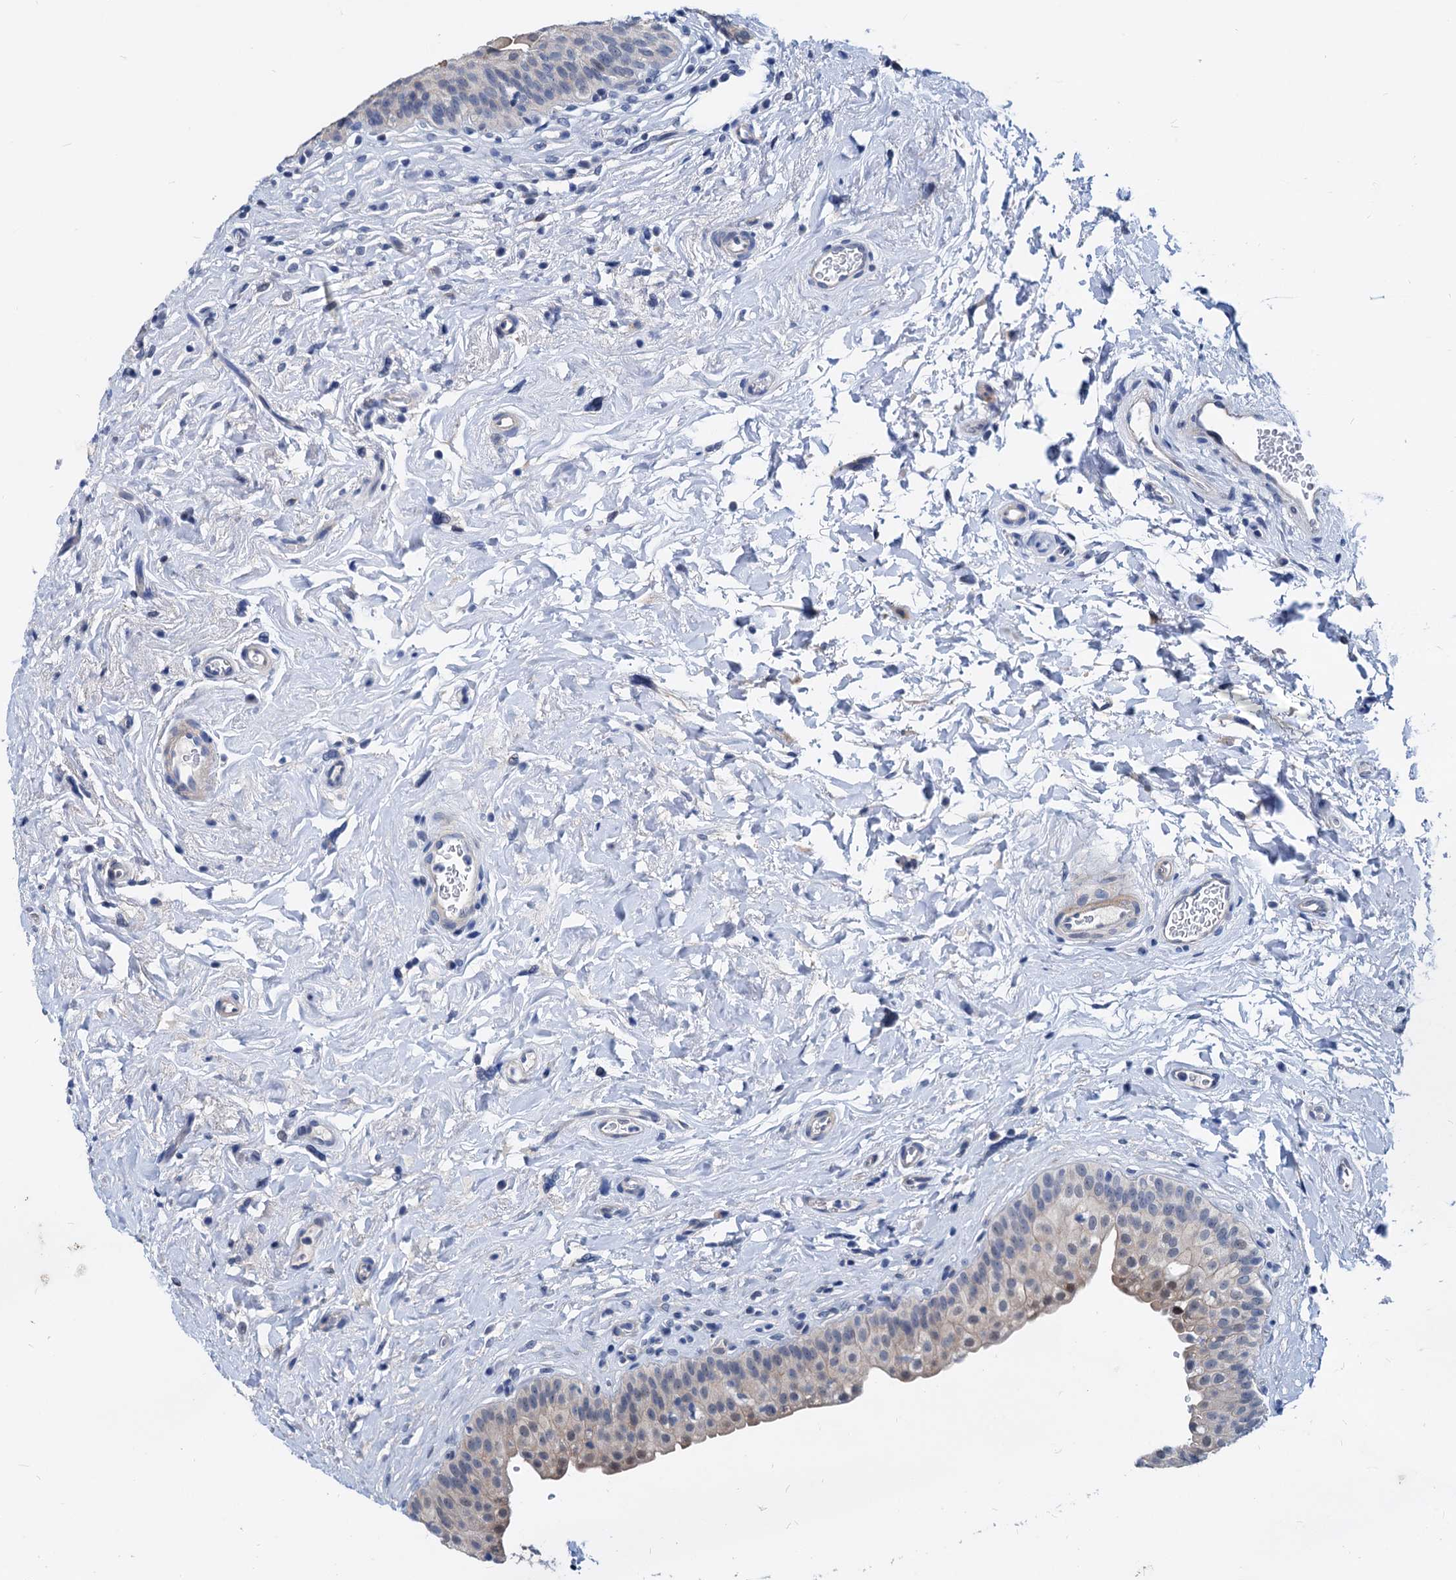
{"staining": {"intensity": "weak", "quantity": "<25%", "location": "nuclear"}, "tissue": "urinary bladder", "cell_type": "Urothelial cells", "image_type": "normal", "snomed": [{"axis": "morphology", "description": "Normal tissue, NOS"}, {"axis": "topography", "description": "Urinary bladder"}], "caption": "IHC photomicrograph of normal urinary bladder: human urinary bladder stained with DAB (3,3'-diaminobenzidine) reveals no significant protein positivity in urothelial cells.", "gene": "HSF2", "patient": {"sex": "male", "age": 83}}